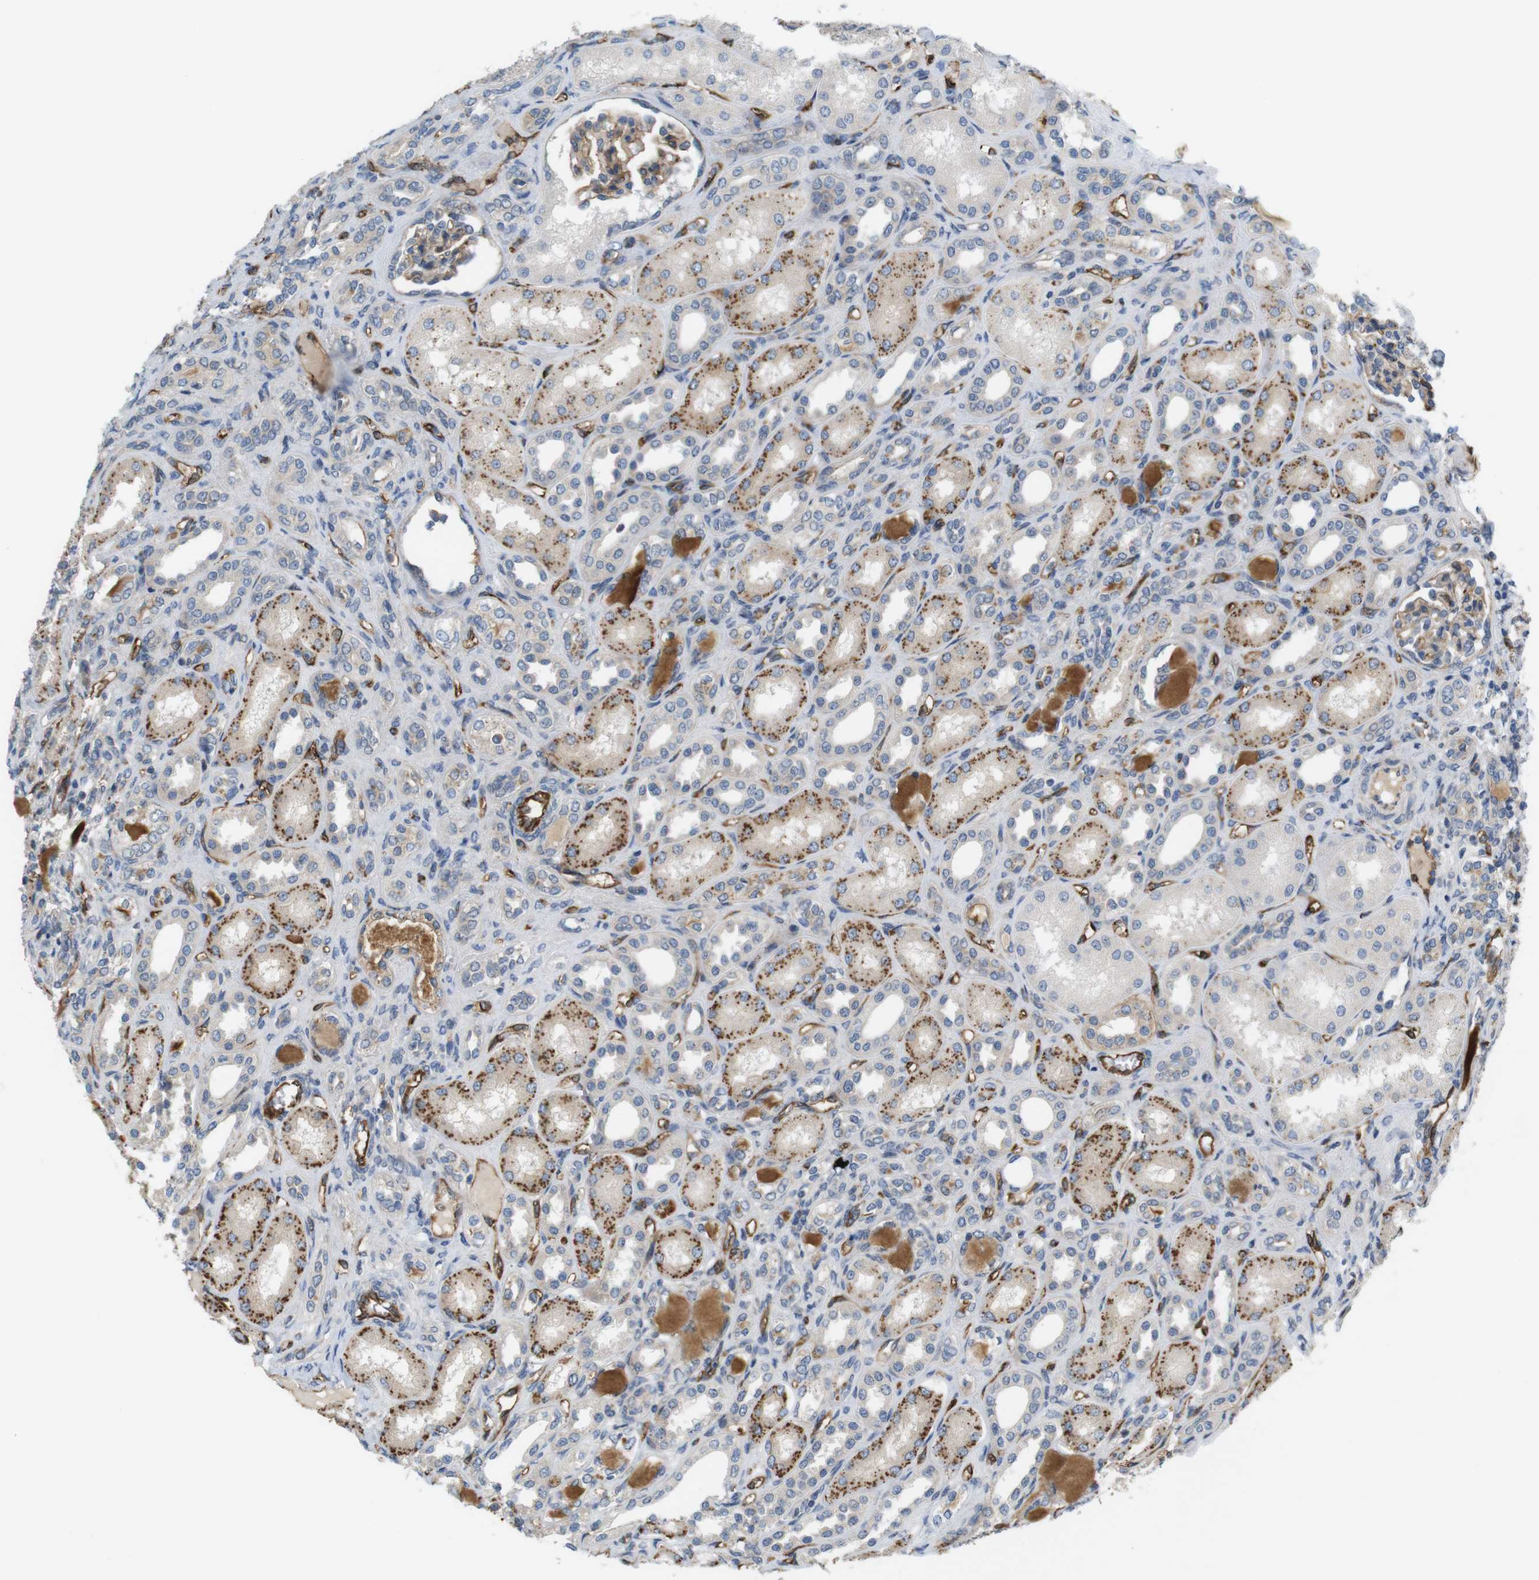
{"staining": {"intensity": "moderate", "quantity": ">75%", "location": "cytoplasmic/membranous"}, "tissue": "kidney", "cell_type": "Cells in glomeruli", "image_type": "normal", "snomed": [{"axis": "morphology", "description": "Normal tissue, NOS"}, {"axis": "topography", "description": "Kidney"}], "caption": "Immunohistochemistry (IHC) image of unremarkable kidney: kidney stained using IHC demonstrates medium levels of moderate protein expression localized specifically in the cytoplasmic/membranous of cells in glomeruli, appearing as a cytoplasmic/membranous brown color.", "gene": "BVES", "patient": {"sex": "male", "age": 7}}